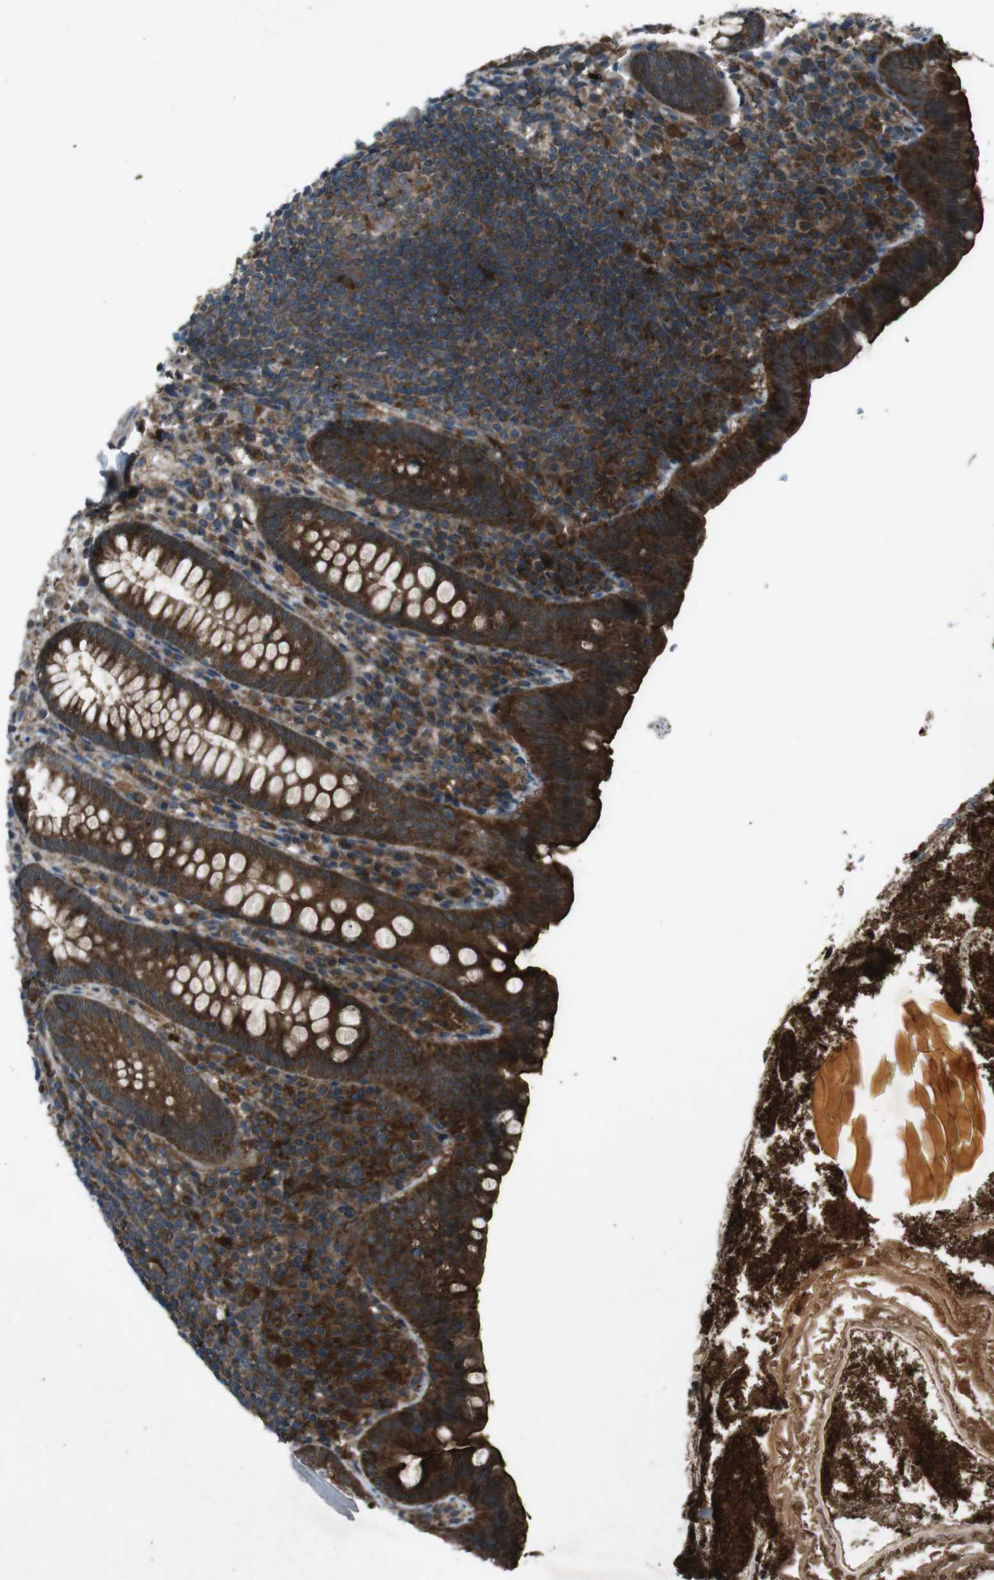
{"staining": {"intensity": "strong", "quantity": ">75%", "location": "cytoplasmic/membranous"}, "tissue": "appendix", "cell_type": "Glandular cells", "image_type": "normal", "snomed": [{"axis": "morphology", "description": "Normal tissue, NOS"}, {"axis": "topography", "description": "Appendix"}], "caption": "This is an image of immunohistochemistry (IHC) staining of unremarkable appendix, which shows strong positivity in the cytoplasmic/membranous of glandular cells.", "gene": "SLC27A4", "patient": {"sex": "male", "age": 52}}